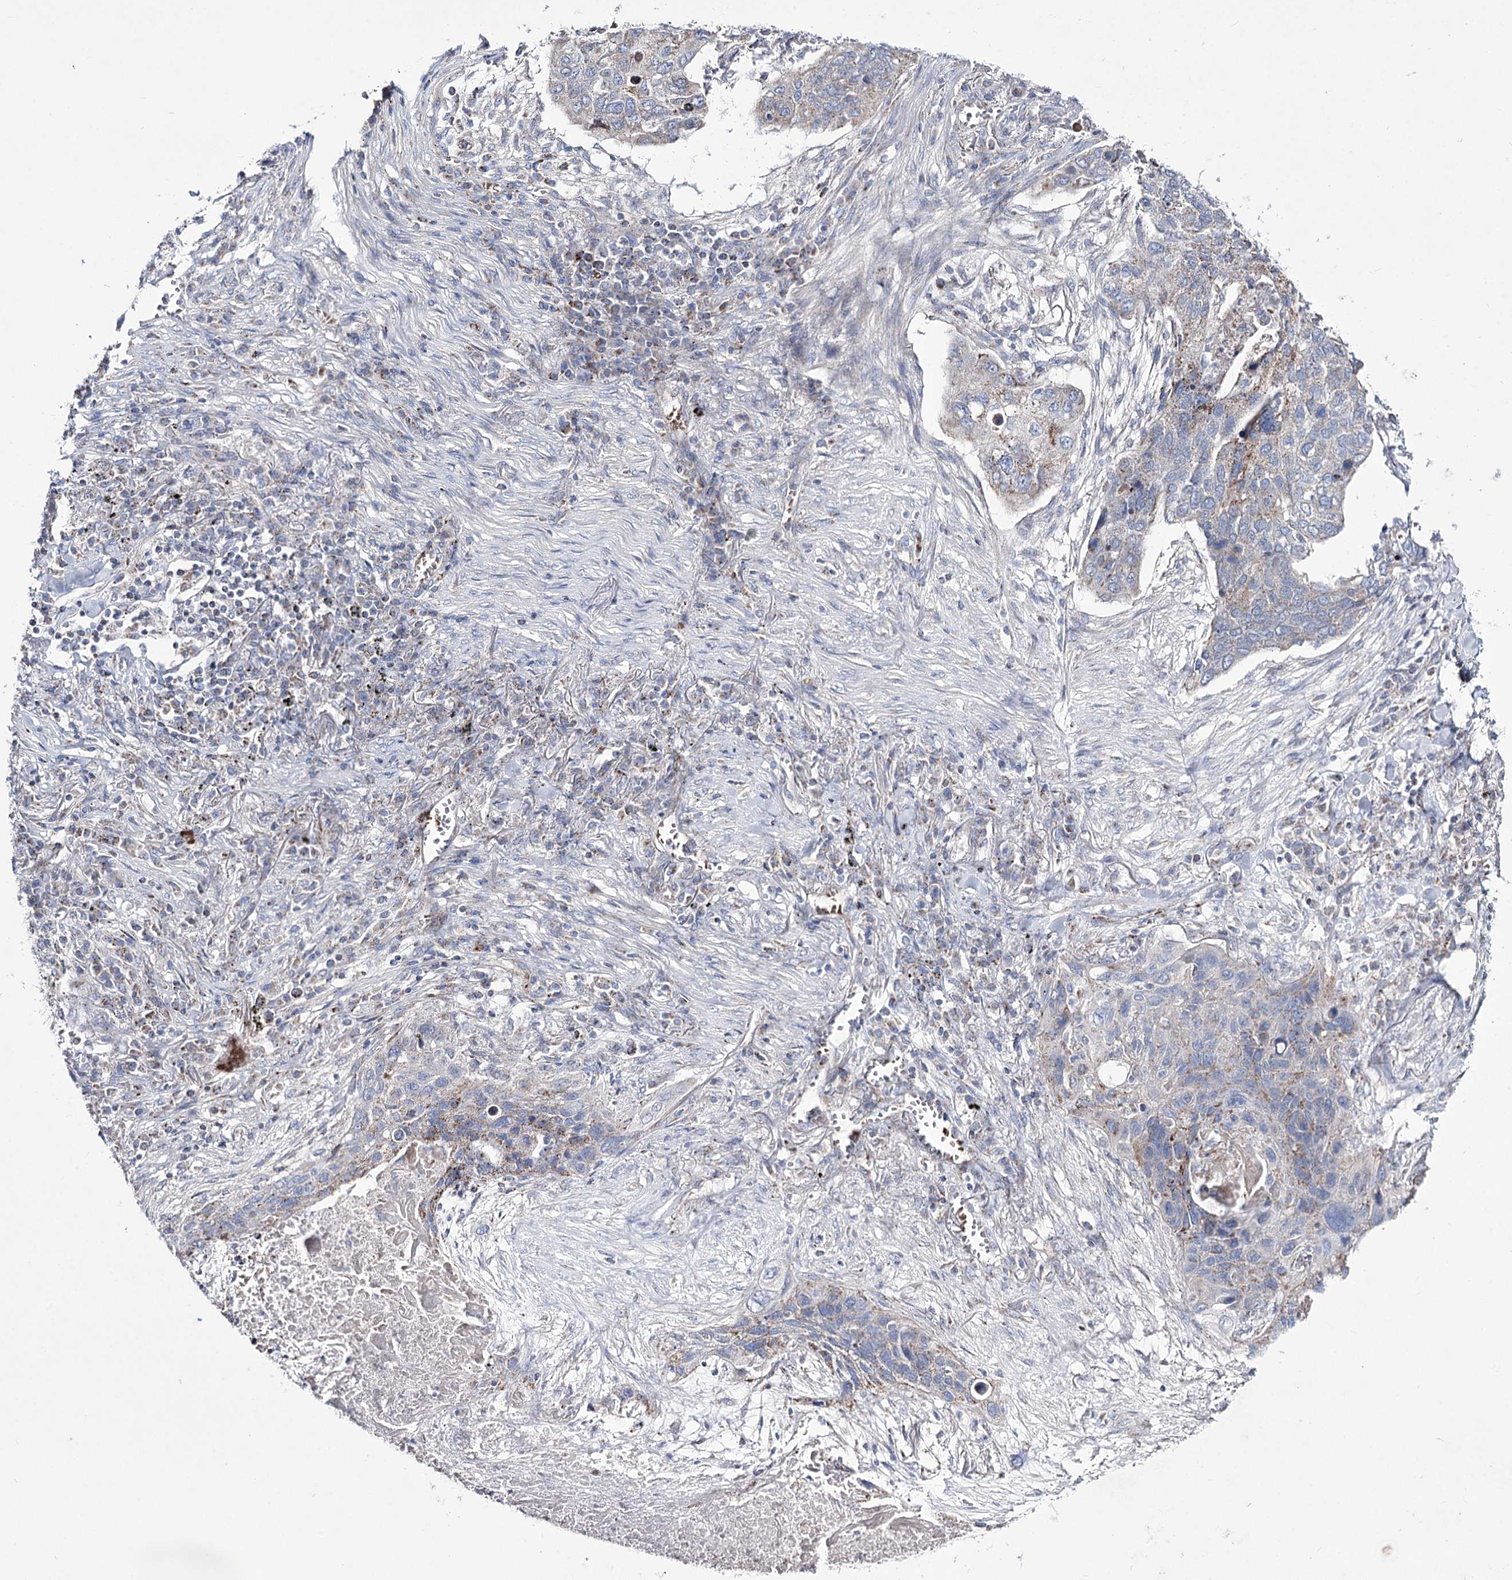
{"staining": {"intensity": "weak", "quantity": "<25%", "location": "cytoplasmic/membranous"}, "tissue": "lung cancer", "cell_type": "Tumor cells", "image_type": "cancer", "snomed": [{"axis": "morphology", "description": "Squamous cell carcinoma, NOS"}, {"axis": "topography", "description": "Lung"}], "caption": "An immunohistochemistry (IHC) histopathology image of lung cancer (squamous cell carcinoma) is shown. There is no staining in tumor cells of lung cancer (squamous cell carcinoma). (DAB IHC, high magnification).", "gene": "OSBPL5", "patient": {"sex": "female", "age": 63}}